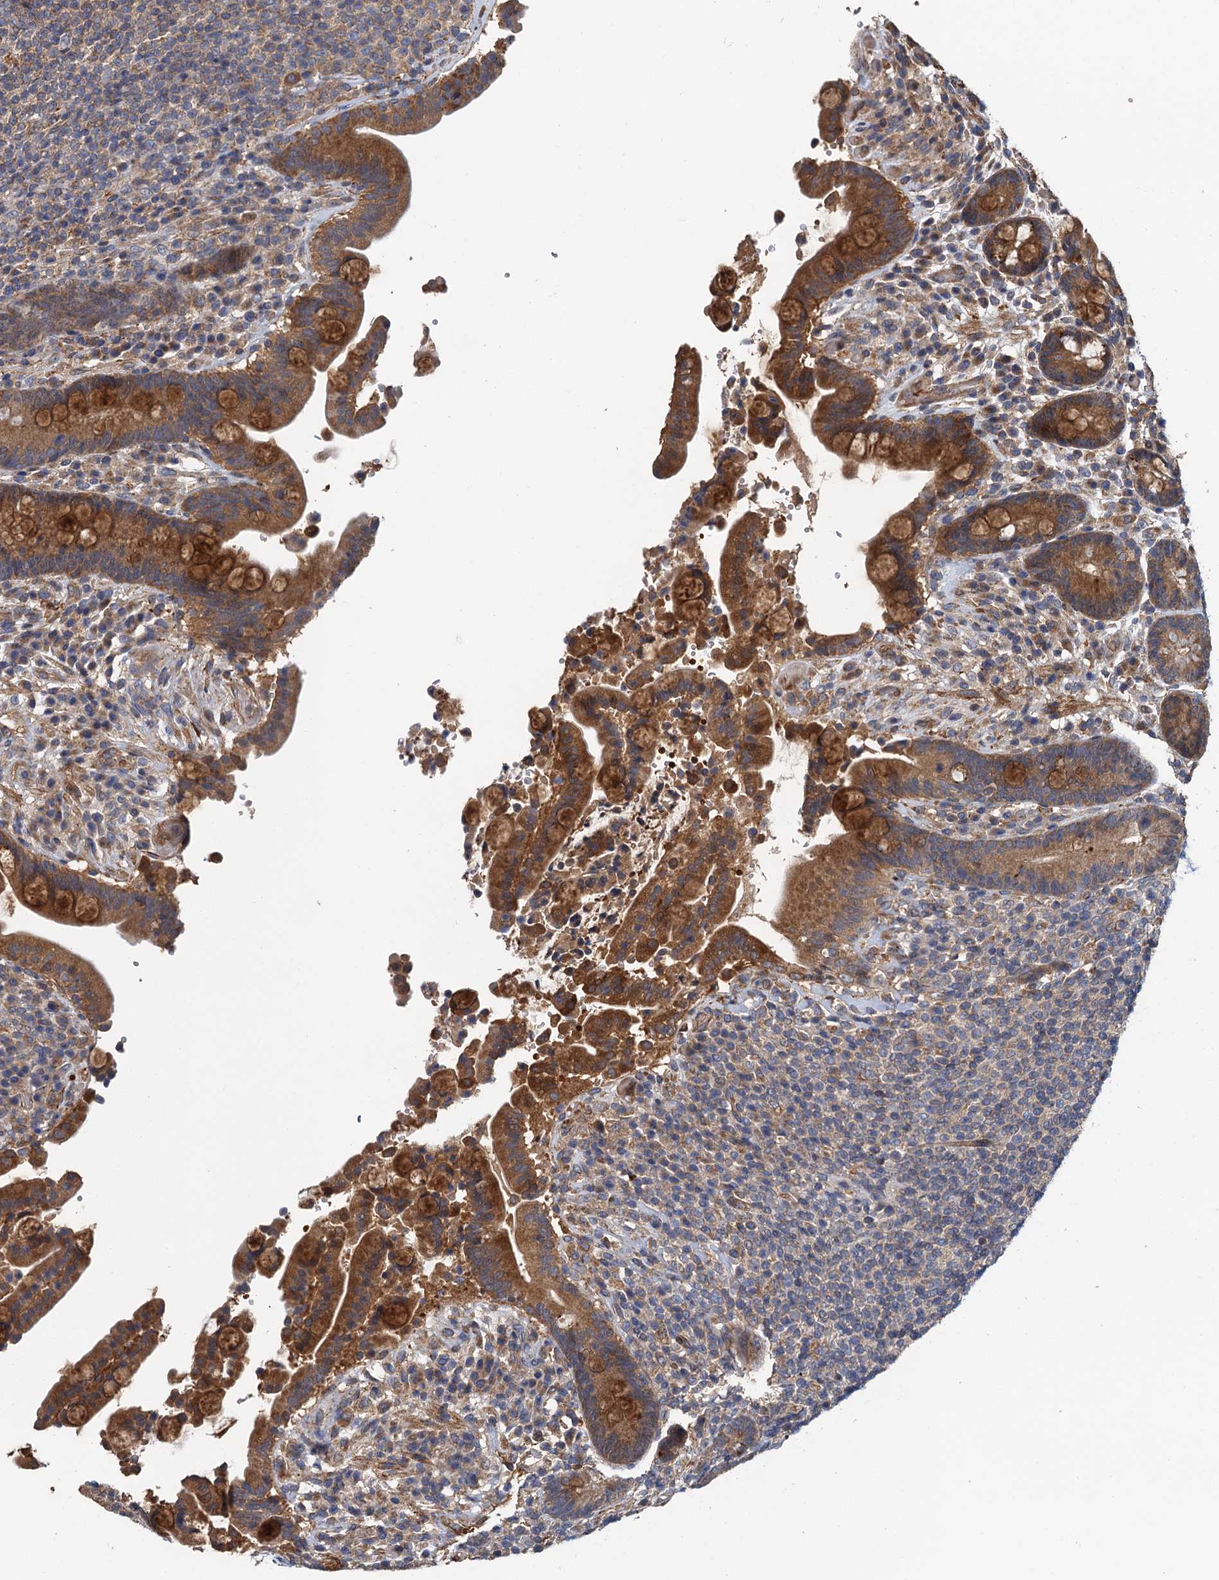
{"staining": {"intensity": "moderate", "quantity": "25%-75%", "location": "cytoplasmic/membranous"}, "tissue": "colon", "cell_type": "Endothelial cells", "image_type": "normal", "snomed": [{"axis": "morphology", "description": "Normal tissue, NOS"}, {"axis": "topography", "description": "Colon"}], "caption": "About 25%-75% of endothelial cells in unremarkable colon show moderate cytoplasmic/membranous protein positivity as visualized by brown immunohistochemical staining.", "gene": "RSAD2", "patient": {"sex": "male", "age": 73}}